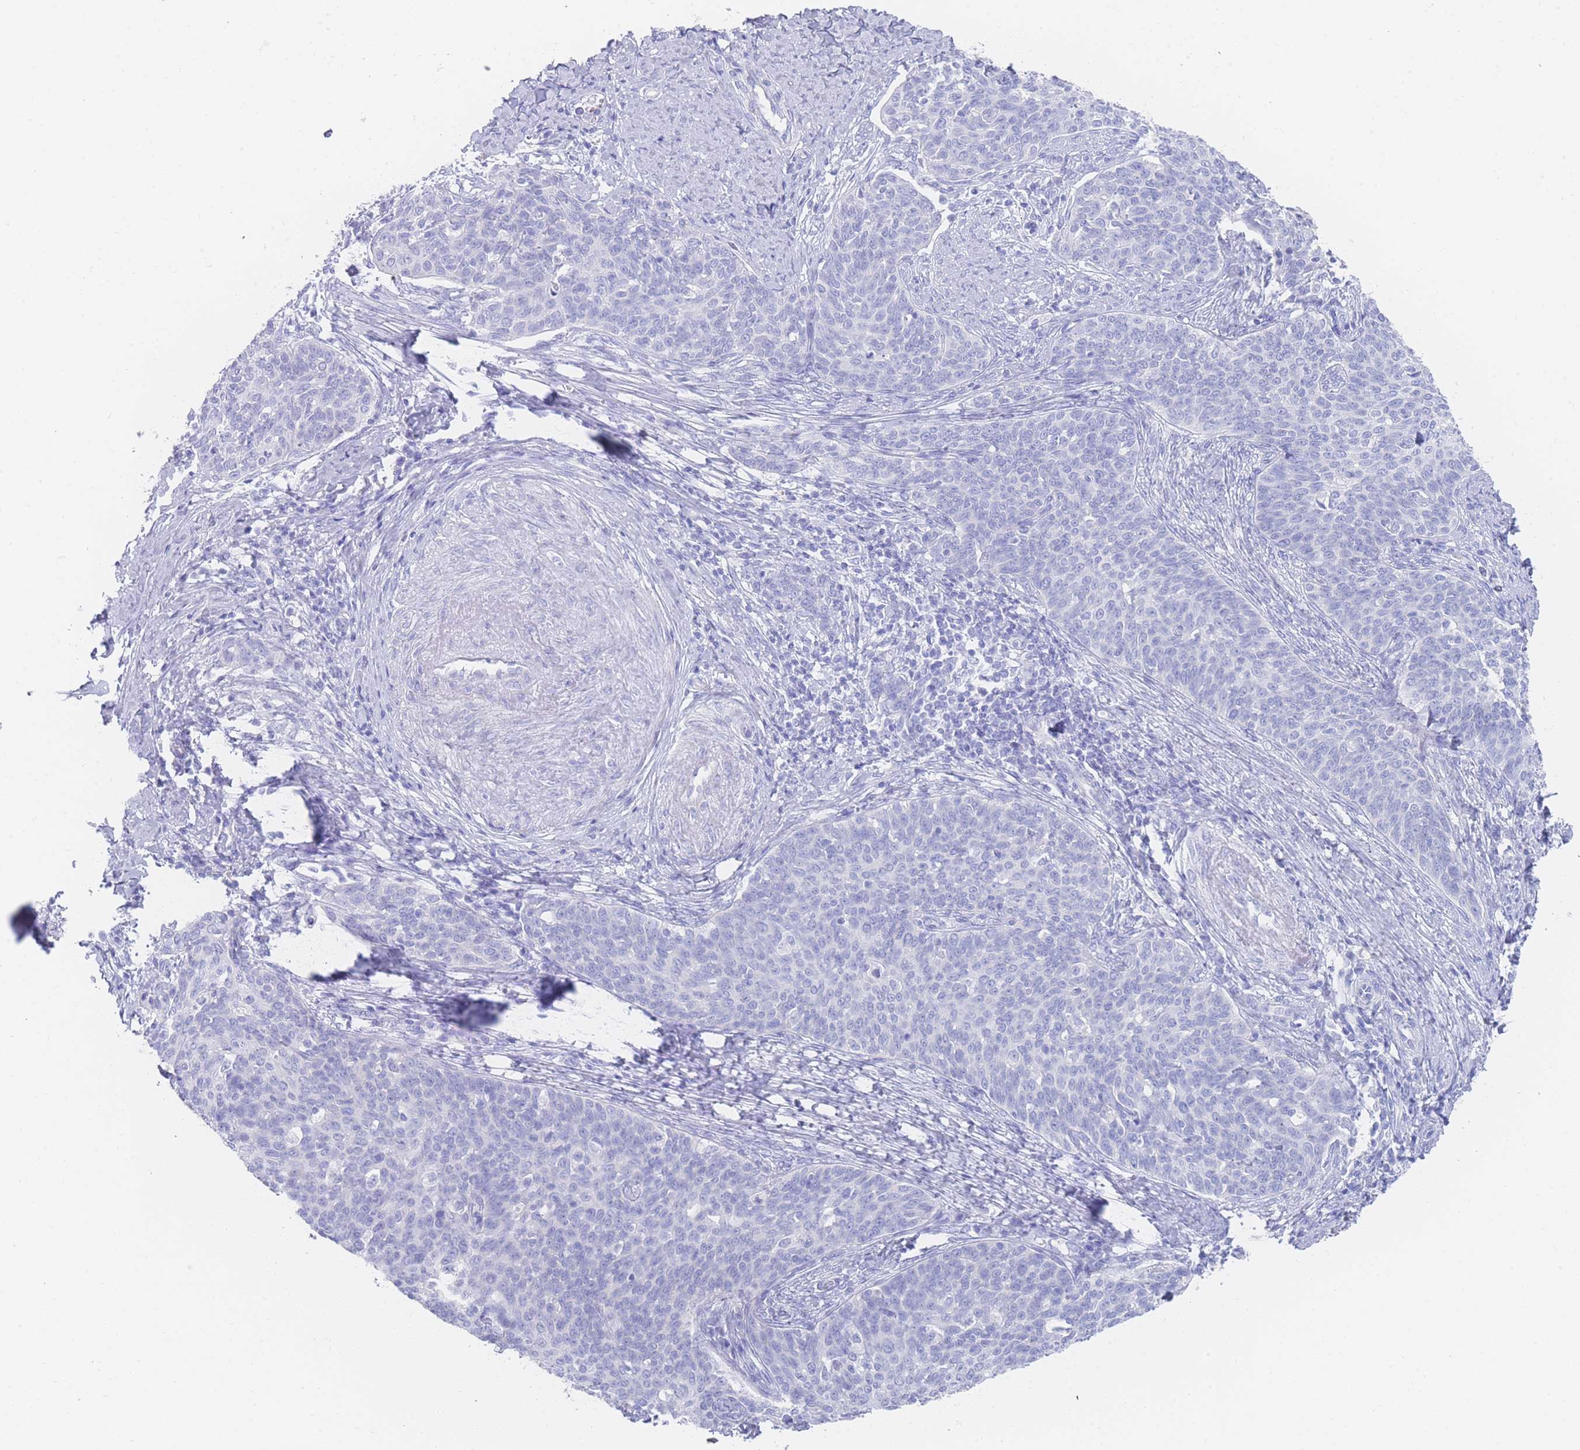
{"staining": {"intensity": "negative", "quantity": "none", "location": "none"}, "tissue": "cervical cancer", "cell_type": "Tumor cells", "image_type": "cancer", "snomed": [{"axis": "morphology", "description": "Squamous cell carcinoma, NOS"}, {"axis": "topography", "description": "Cervix"}], "caption": "High magnification brightfield microscopy of cervical cancer (squamous cell carcinoma) stained with DAB (brown) and counterstained with hematoxylin (blue): tumor cells show no significant expression. (DAB (3,3'-diaminobenzidine) IHC with hematoxylin counter stain).", "gene": "LRRC37A", "patient": {"sex": "female", "age": 39}}